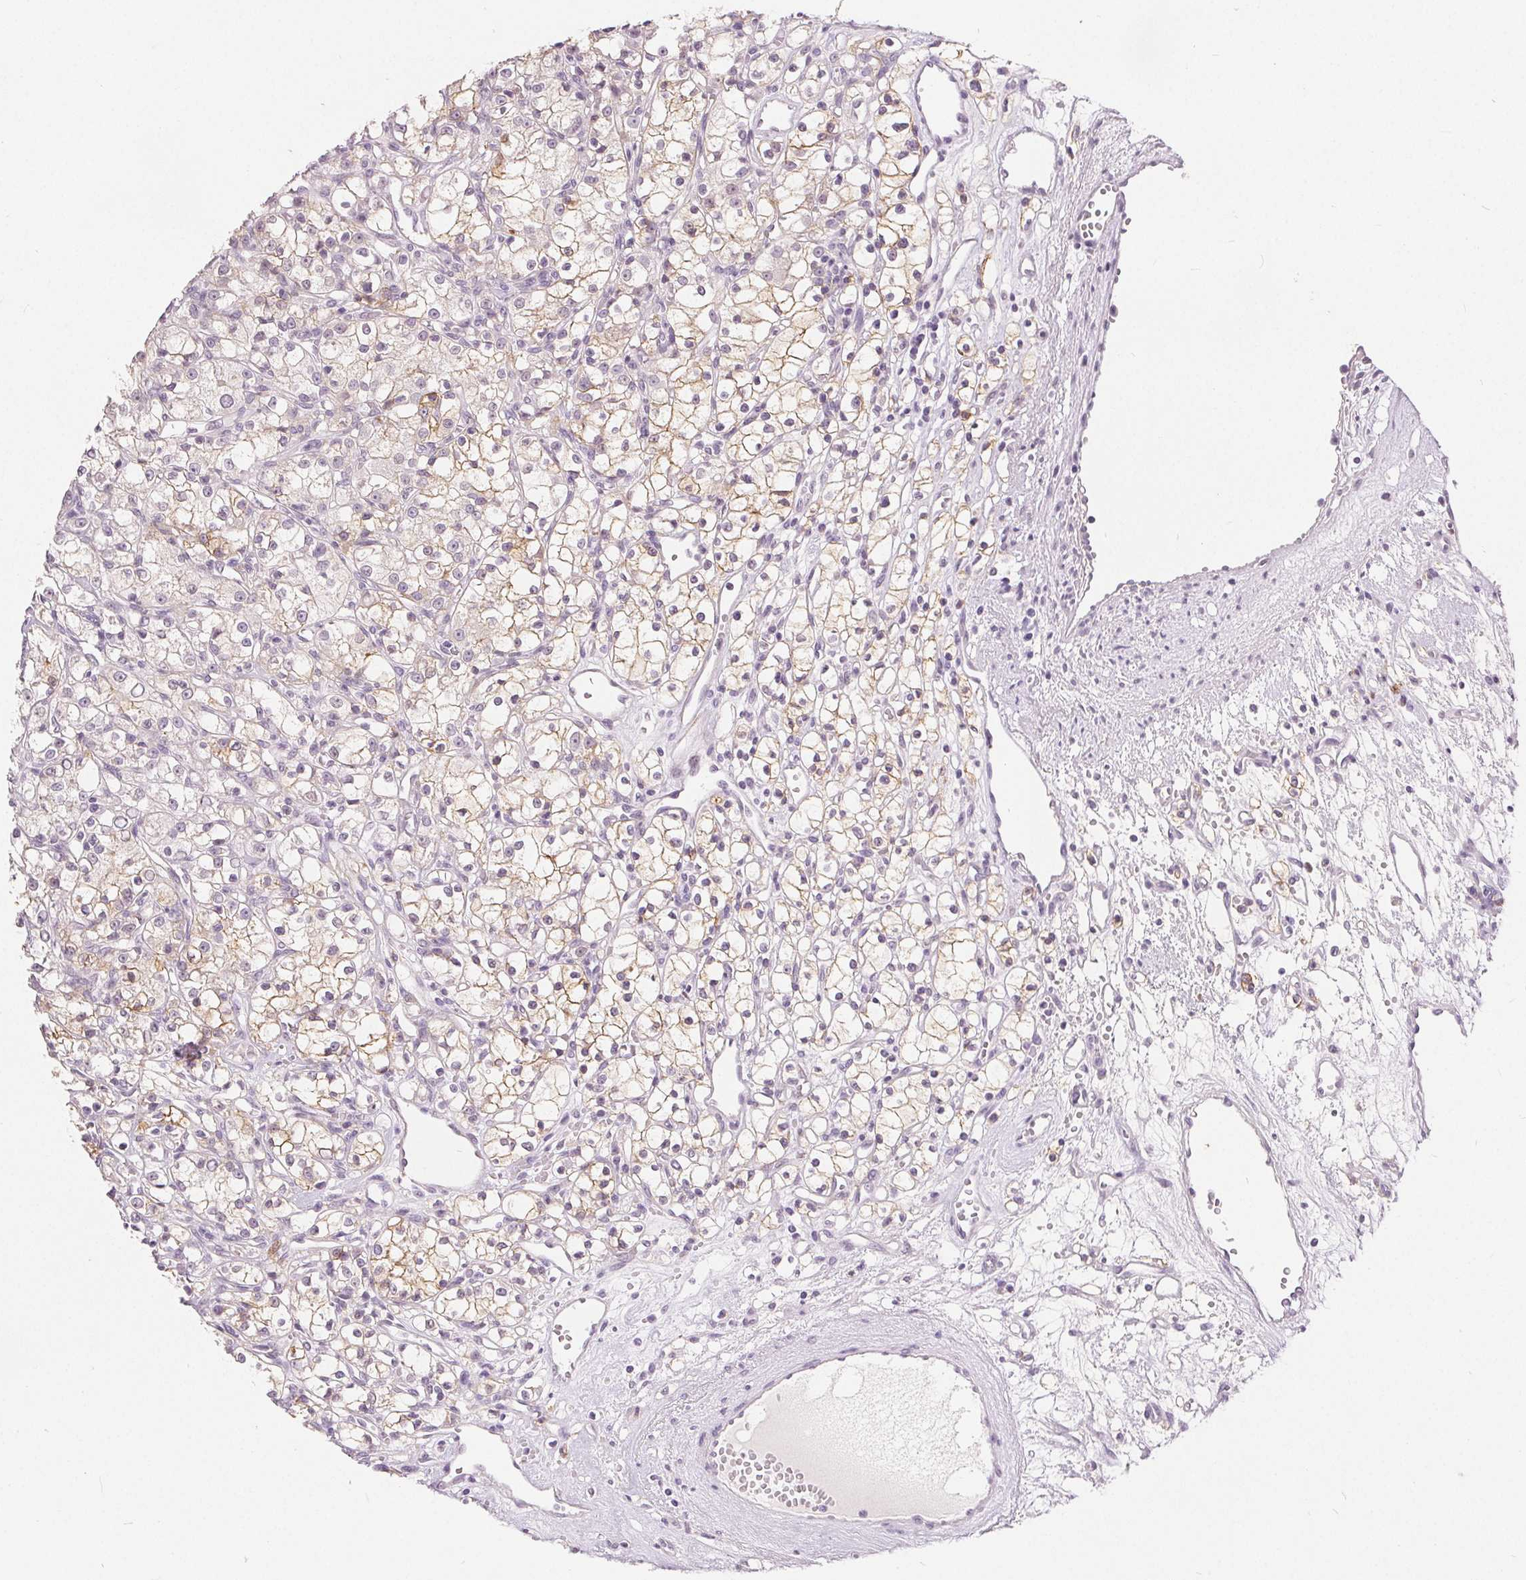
{"staining": {"intensity": "negative", "quantity": "none", "location": "none"}, "tissue": "renal cancer", "cell_type": "Tumor cells", "image_type": "cancer", "snomed": [{"axis": "morphology", "description": "Adenocarcinoma, NOS"}, {"axis": "topography", "description": "Kidney"}], "caption": "A high-resolution image shows immunohistochemistry (IHC) staining of renal adenocarcinoma, which reveals no significant staining in tumor cells. The staining is performed using DAB (3,3'-diaminobenzidine) brown chromogen with nuclei counter-stained in using hematoxylin.", "gene": "CA12", "patient": {"sex": "female", "age": 59}}